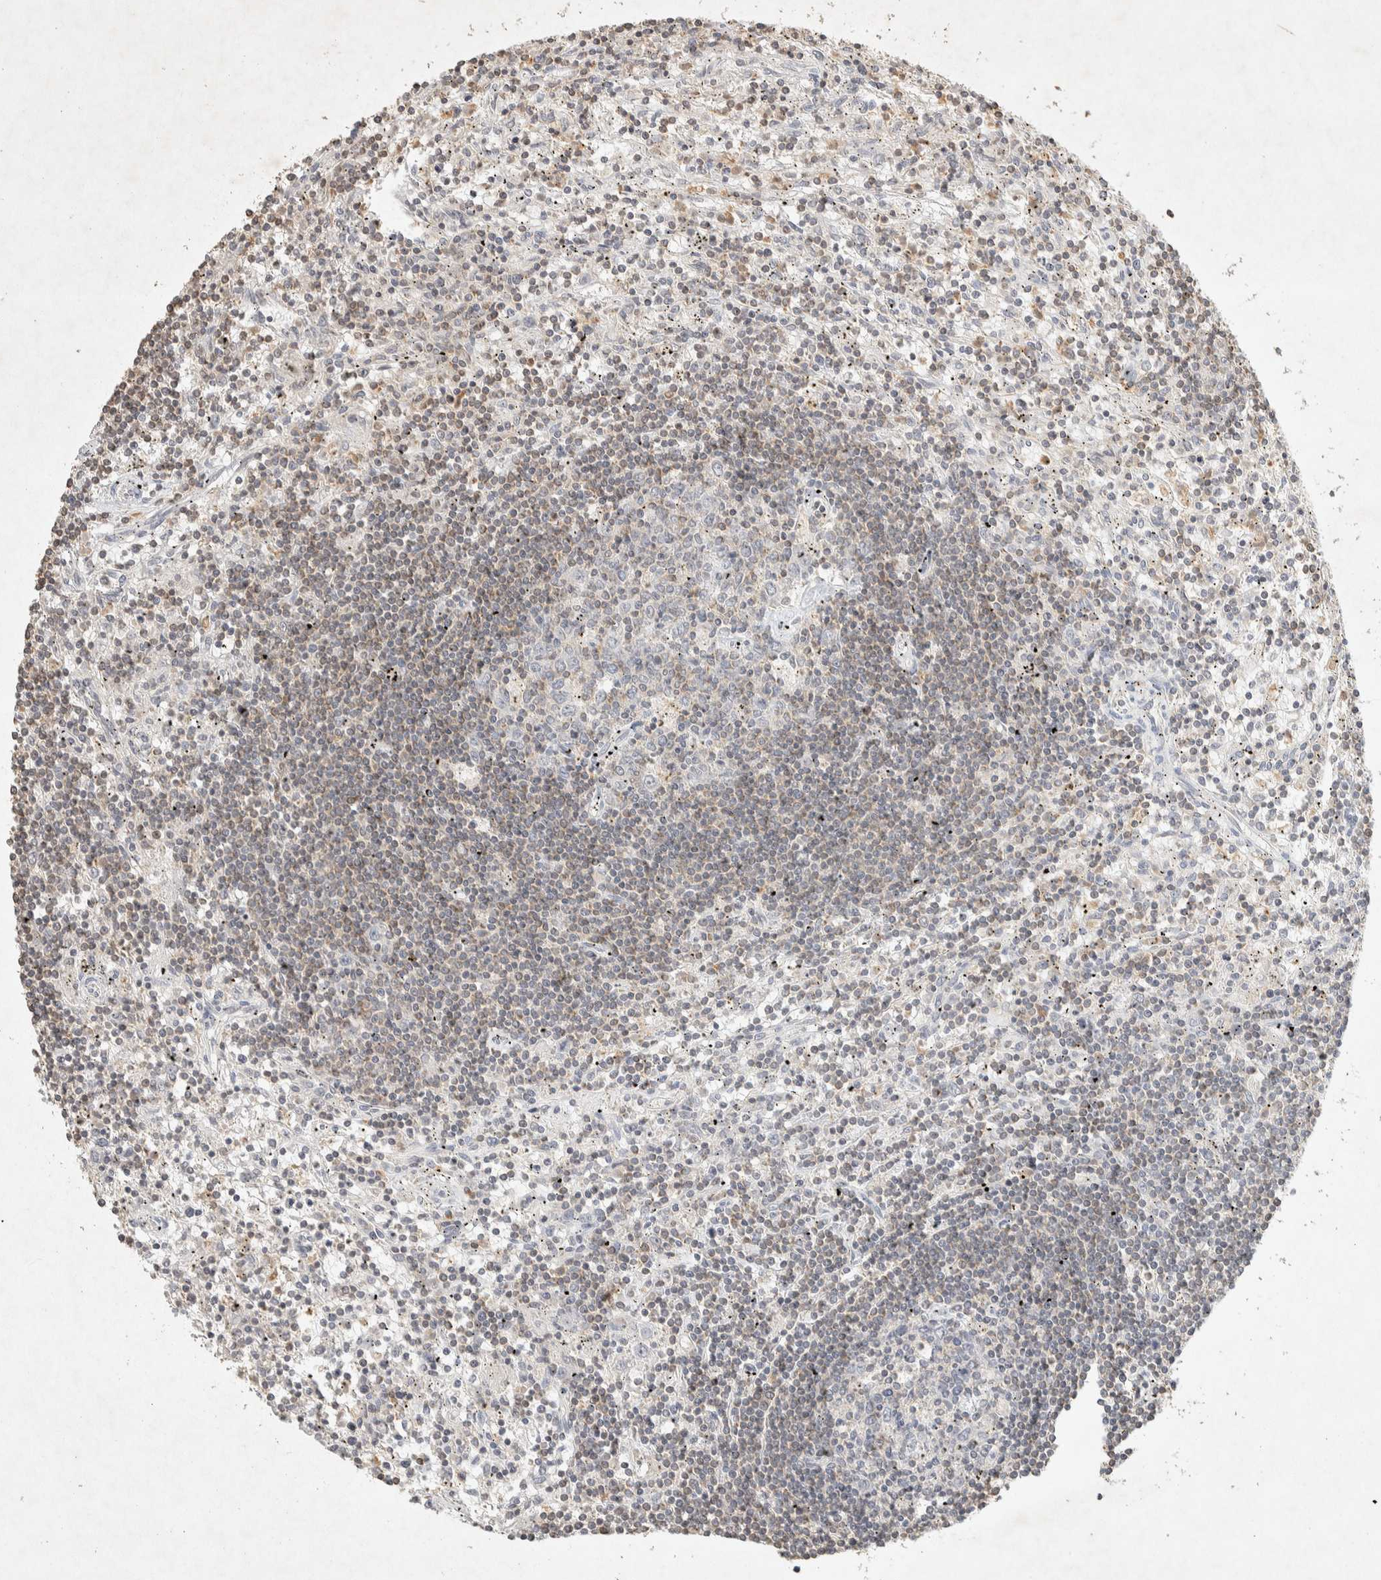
{"staining": {"intensity": "weak", "quantity": "<25%", "location": "cytoplasmic/membranous"}, "tissue": "lymphoma", "cell_type": "Tumor cells", "image_type": "cancer", "snomed": [{"axis": "morphology", "description": "Malignant lymphoma, non-Hodgkin's type, Low grade"}, {"axis": "topography", "description": "Spleen"}], "caption": "Tumor cells show no significant protein expression in malignant lymphoma, non-Hodgkin's type (low-grade).", "gene": "RAC2", "patient": {"sex": "male", "age": 76}}